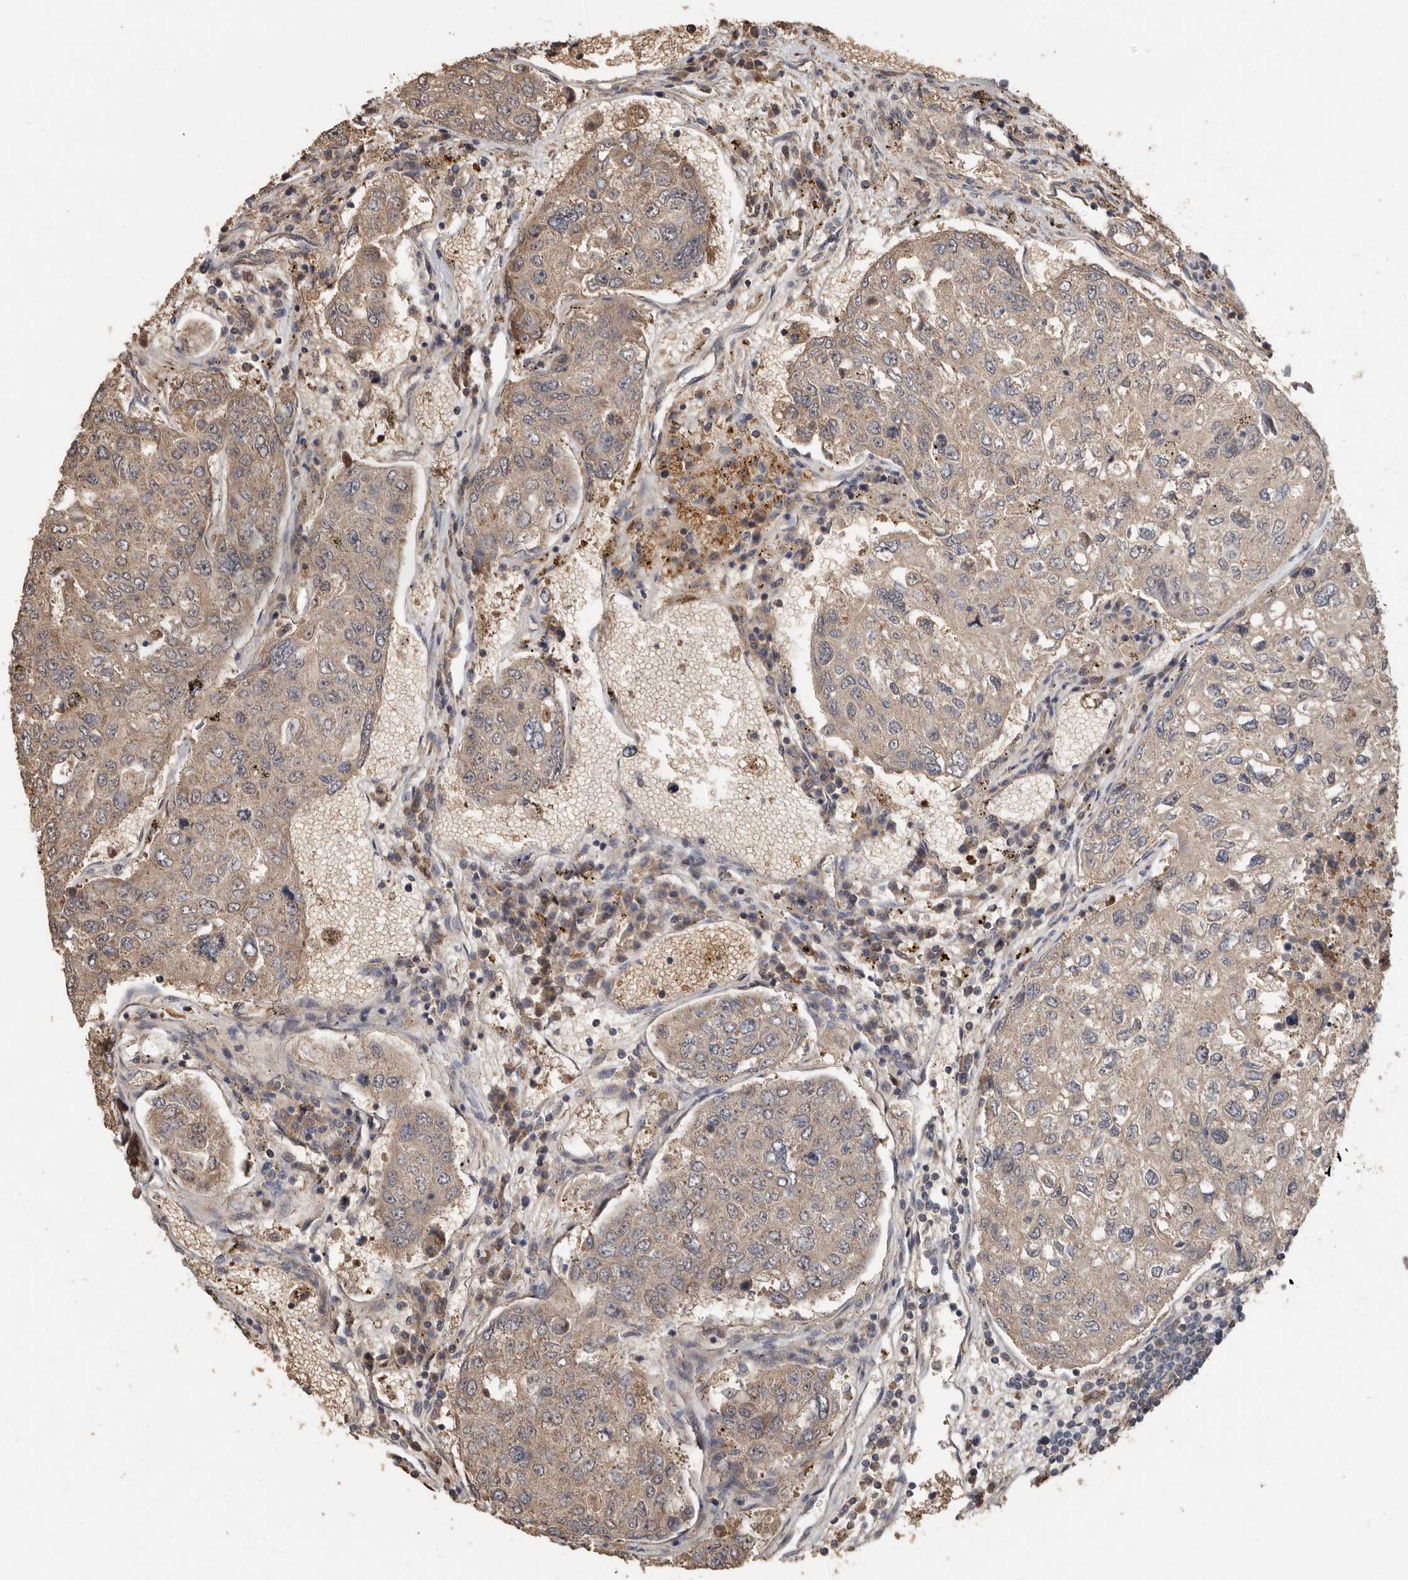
{"staining": {"intensity": "weak", "quantity": ">75%", "location": "cytoplasmic/membranous"}, "tissue": "urothelial cancer", "cell_type": "Tumor cells", "image_type": "cancer", "snomed": [{"axis": "morphology", "description": "Urothelial carcinoma, High grade"}, {"axis": "topography", "description": "Lymph node"}, {"axis": "topography", "description": "Urinary bladder"}], "caption": "Human high-grade urothelial carcinoma stained with a protein marker demonstrates weak staining in tumor cells.", "gene": "KIF26B", "patient": {"sex": "male", "age": 51}}